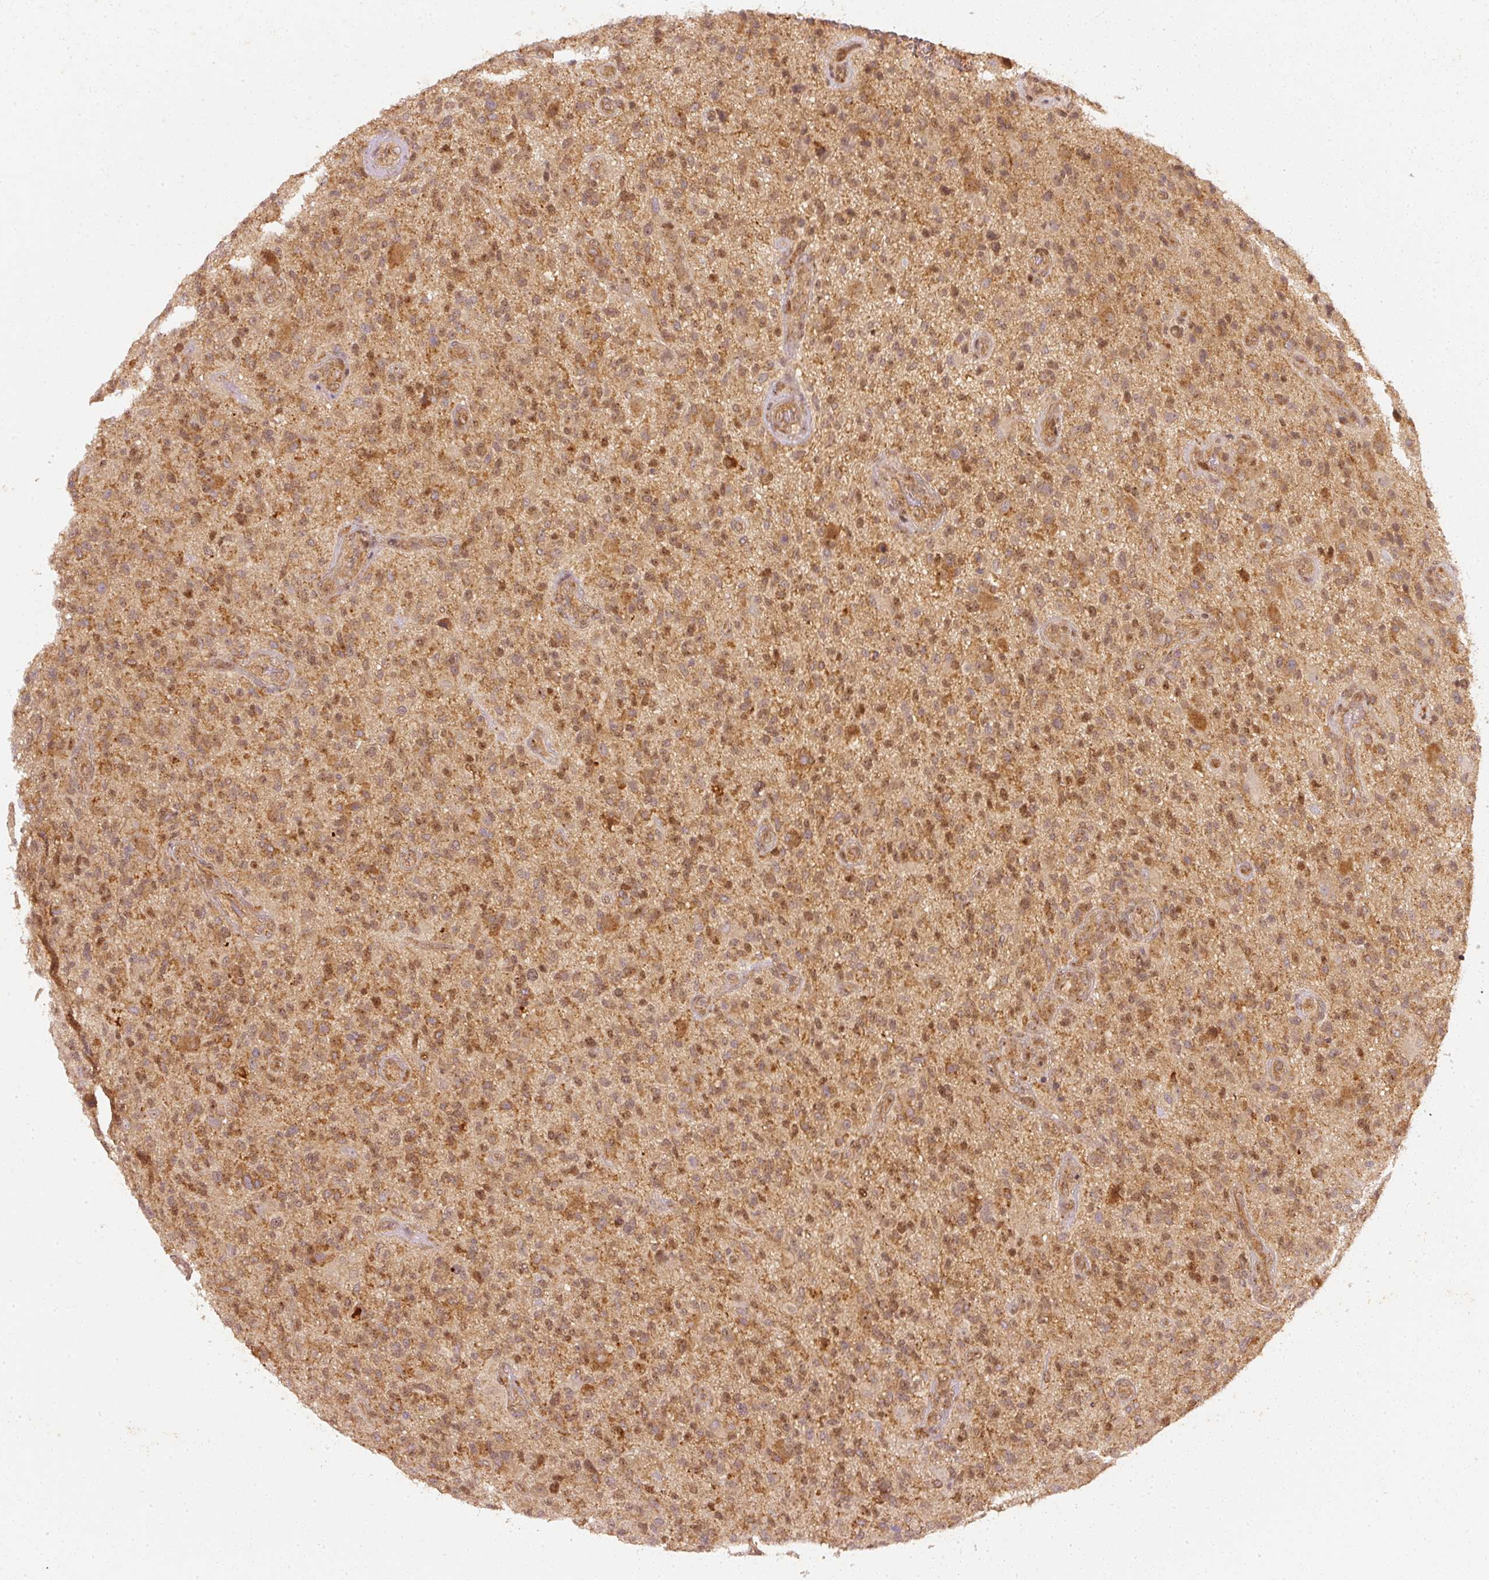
{"staining": {"intensity": "moderate", "quantity": ">75%", "location": "cytoplasmic/membranous,nuclear"}, "tissue": "glioma", "cell_type": "Tumor cells", "image_type": "cancer", "snomed": [{"axis": "morphology", "description": "Glioma, malignant, High grade"}, {"axis": "topography", "description": "Brain"}], "caption": "Protein staining of glioma tissue exhibits moderate cytoplasmic/membranous and nuclear expression in about >75% of tumor cells.", "gene": "ZNF580", "patient": {"sex": "male", "age": 47}}